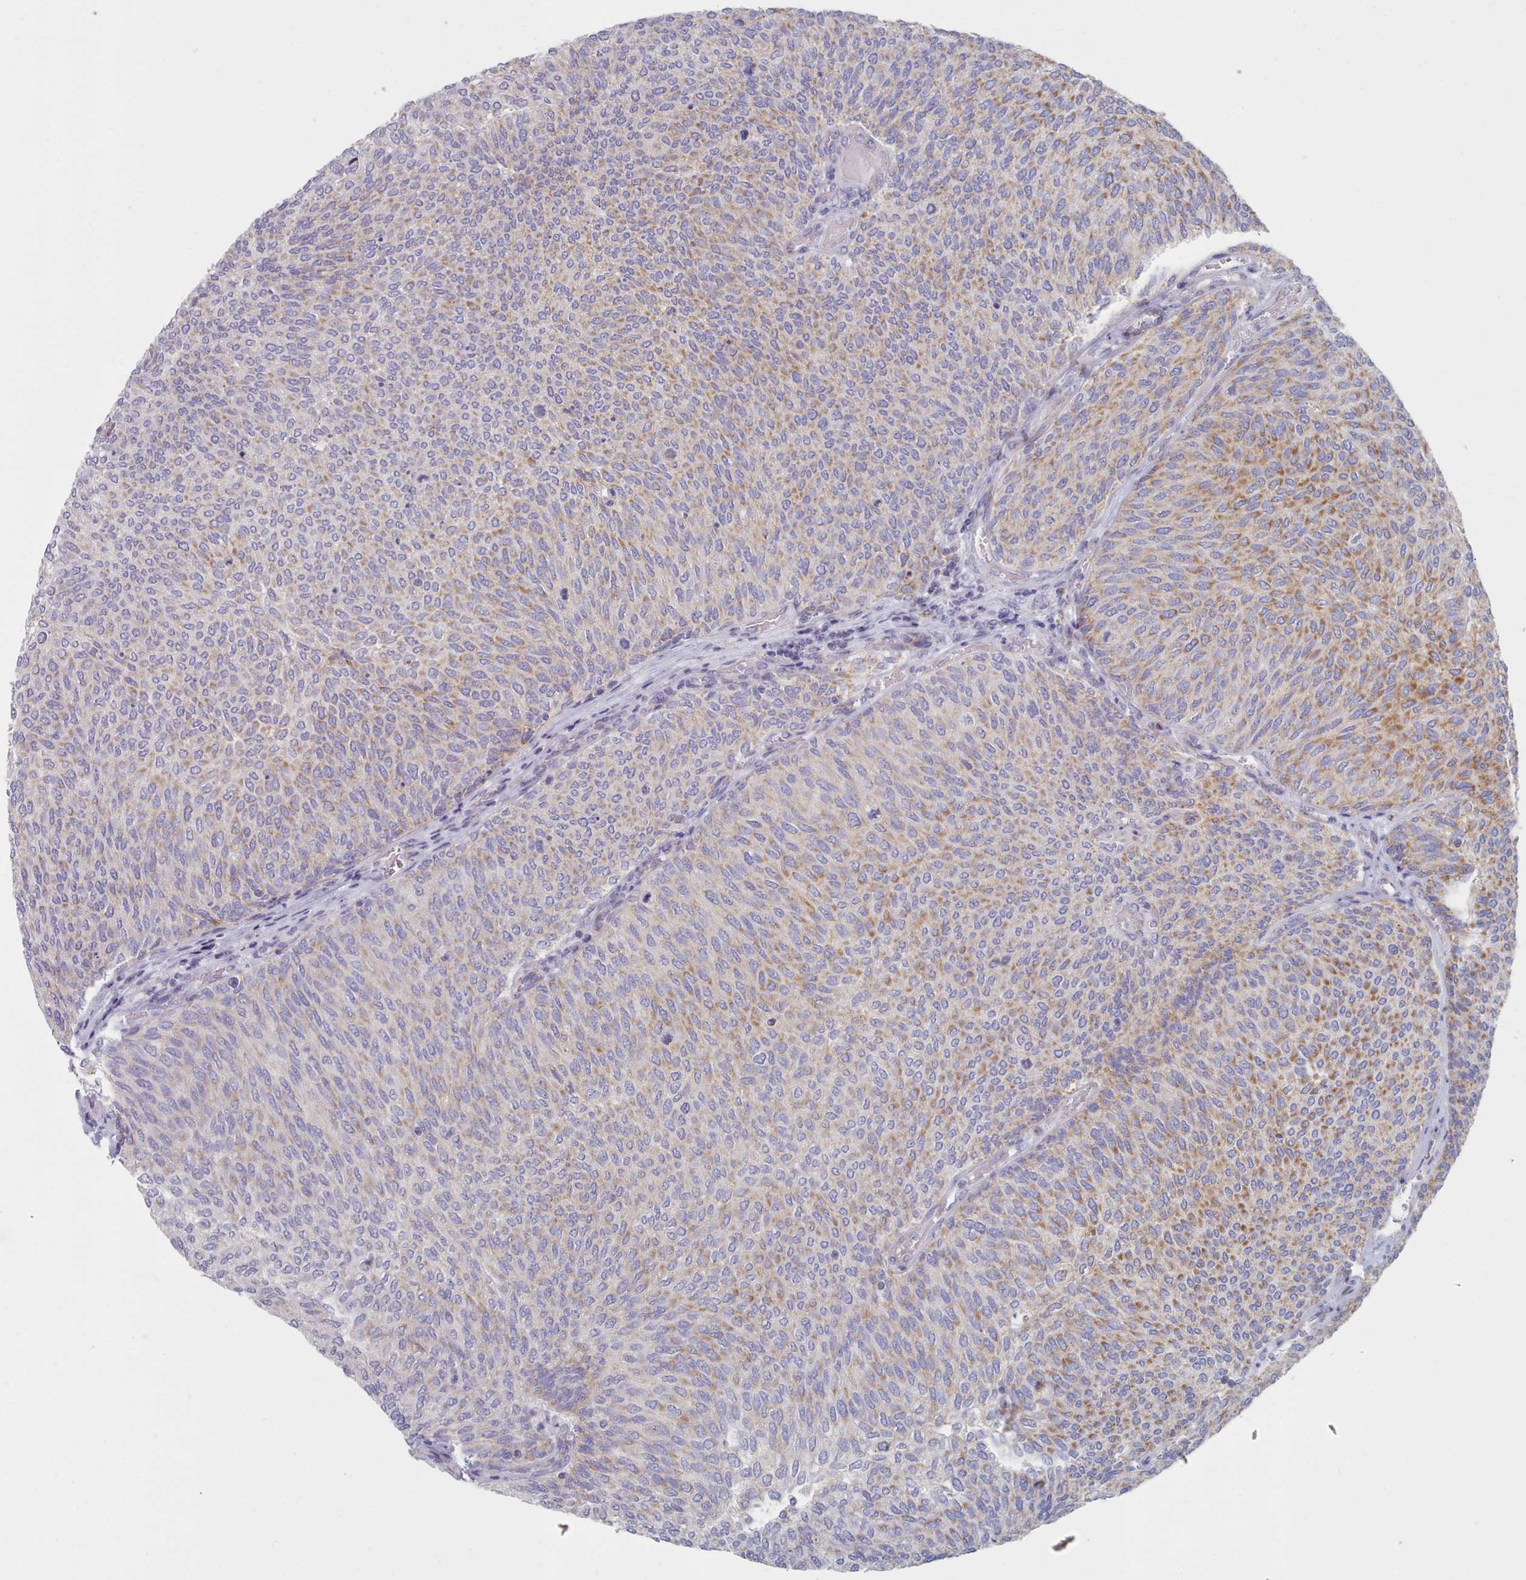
{"staining": {"intensity": "moderate", "quantity": ">75%", "location": "cytoplasmic/membranous"}, "tissue": "urothelial cancer", "cell_type": "Tumor cells", "image_type": "cancer", "snomed": [{"axis": "morphology", "description": "Urothelial carcinoma, Low grade"}, {"axis": "topography", "description": "Urinary bladder"}], "caption": "A brown stain labels moderate cytoplasmic/membranous staining of a protein in human low-grade urothelial carcinoma tumor cells.", "gene": "FAM170B", "patient": {"sex": "female", "age": 79}}